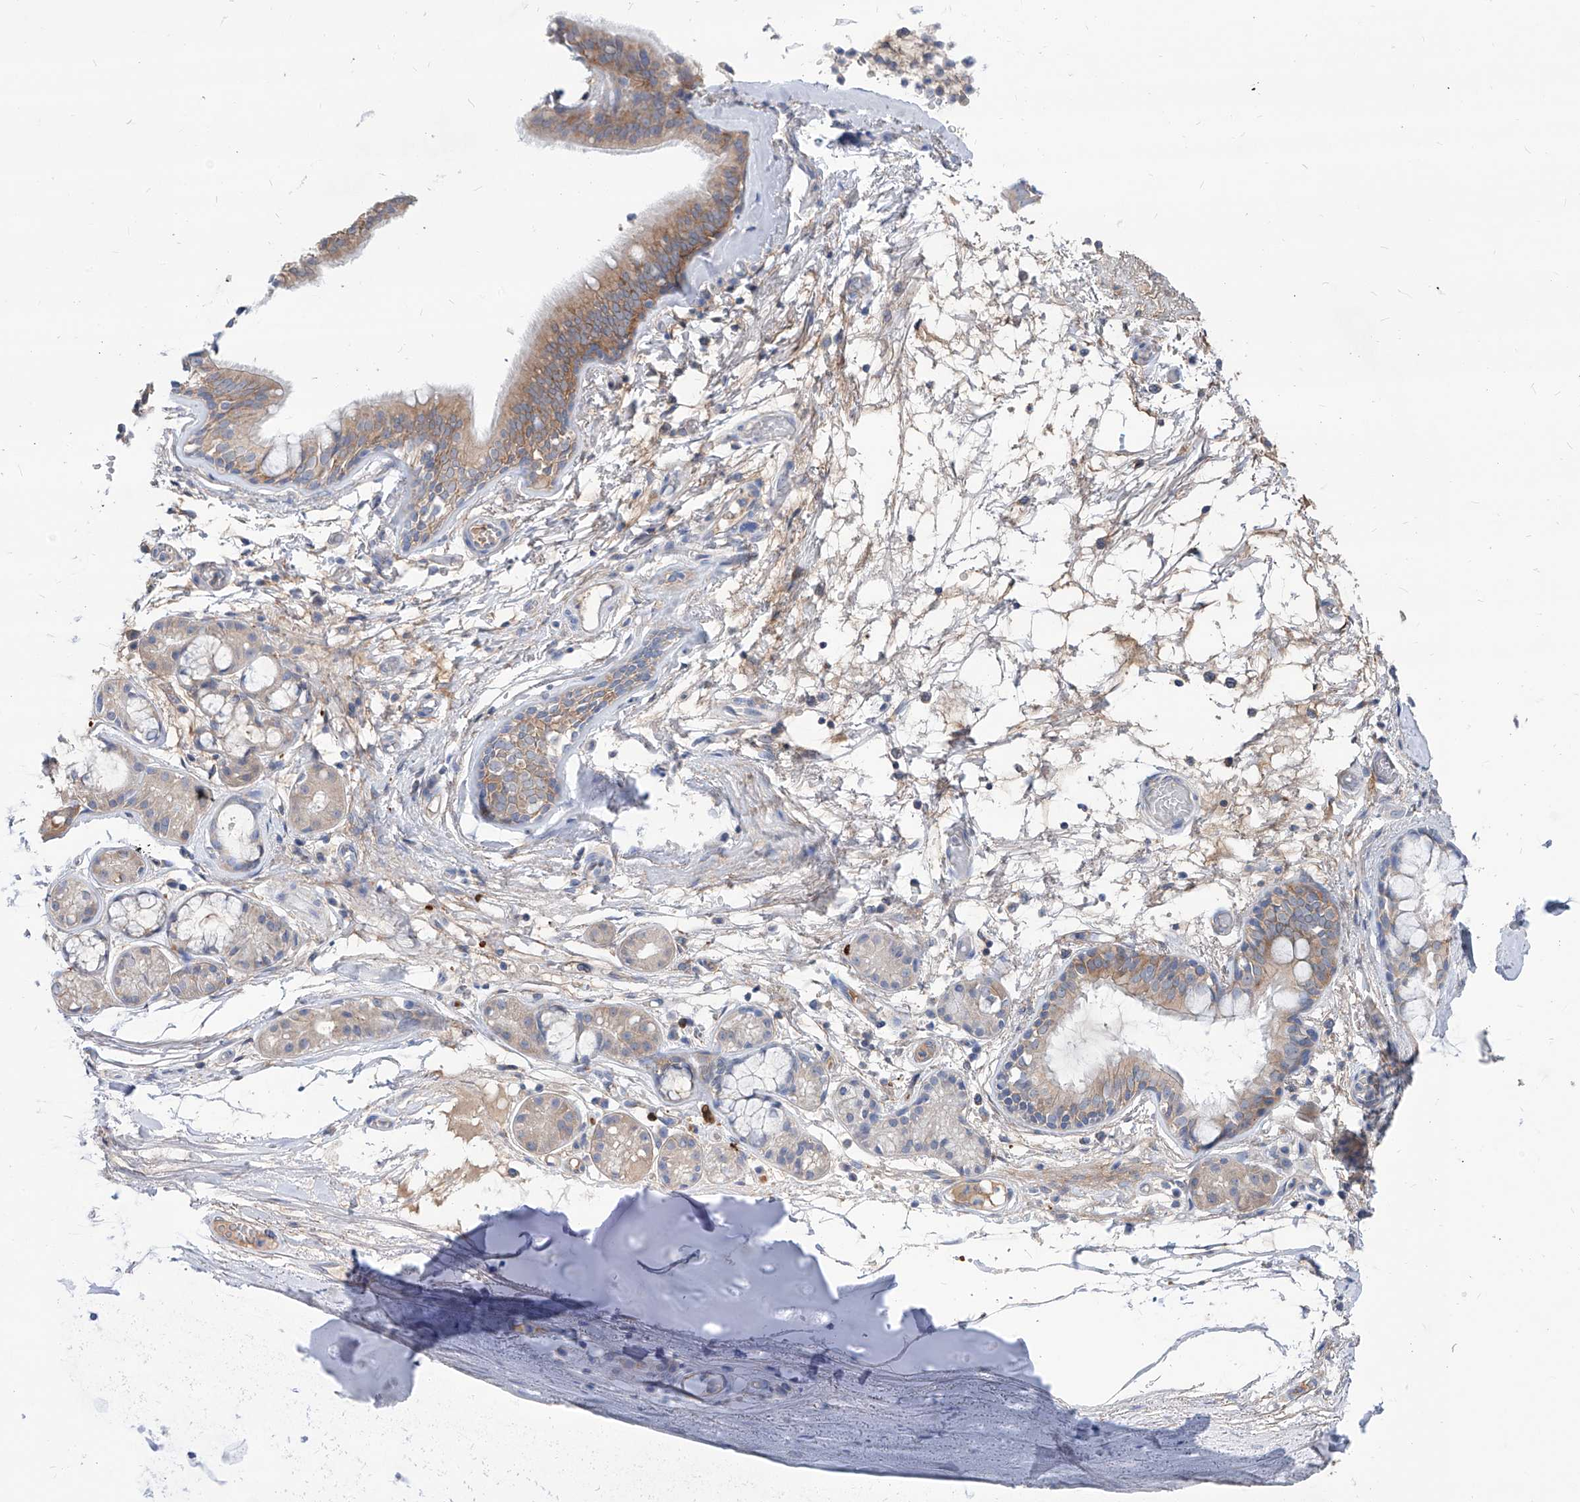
{"staining": {"intensity": "negative", "quantity": "none", "location": "none"}, "tissue": "adipose tissue", "cell_type": "Adipocytes", "image_type": "normal", "snomed": [{"axis": "morphology", "description": "Normal tissue, NOS"}, {"axis": "topography", "description": "Cartilage tissue"}], "caption": "Immunohistochemistry (IHC) histopathology image of unremarkable adipose tissue stained for a protein (brown), which displays no staining in adipocytes. (DAB (3,3'-diaminobenzidine) immunohistochemistry with hematoxylin counter stain).", "gene": "AKAP10", "patient": {"sex": "female", "age": 63}}